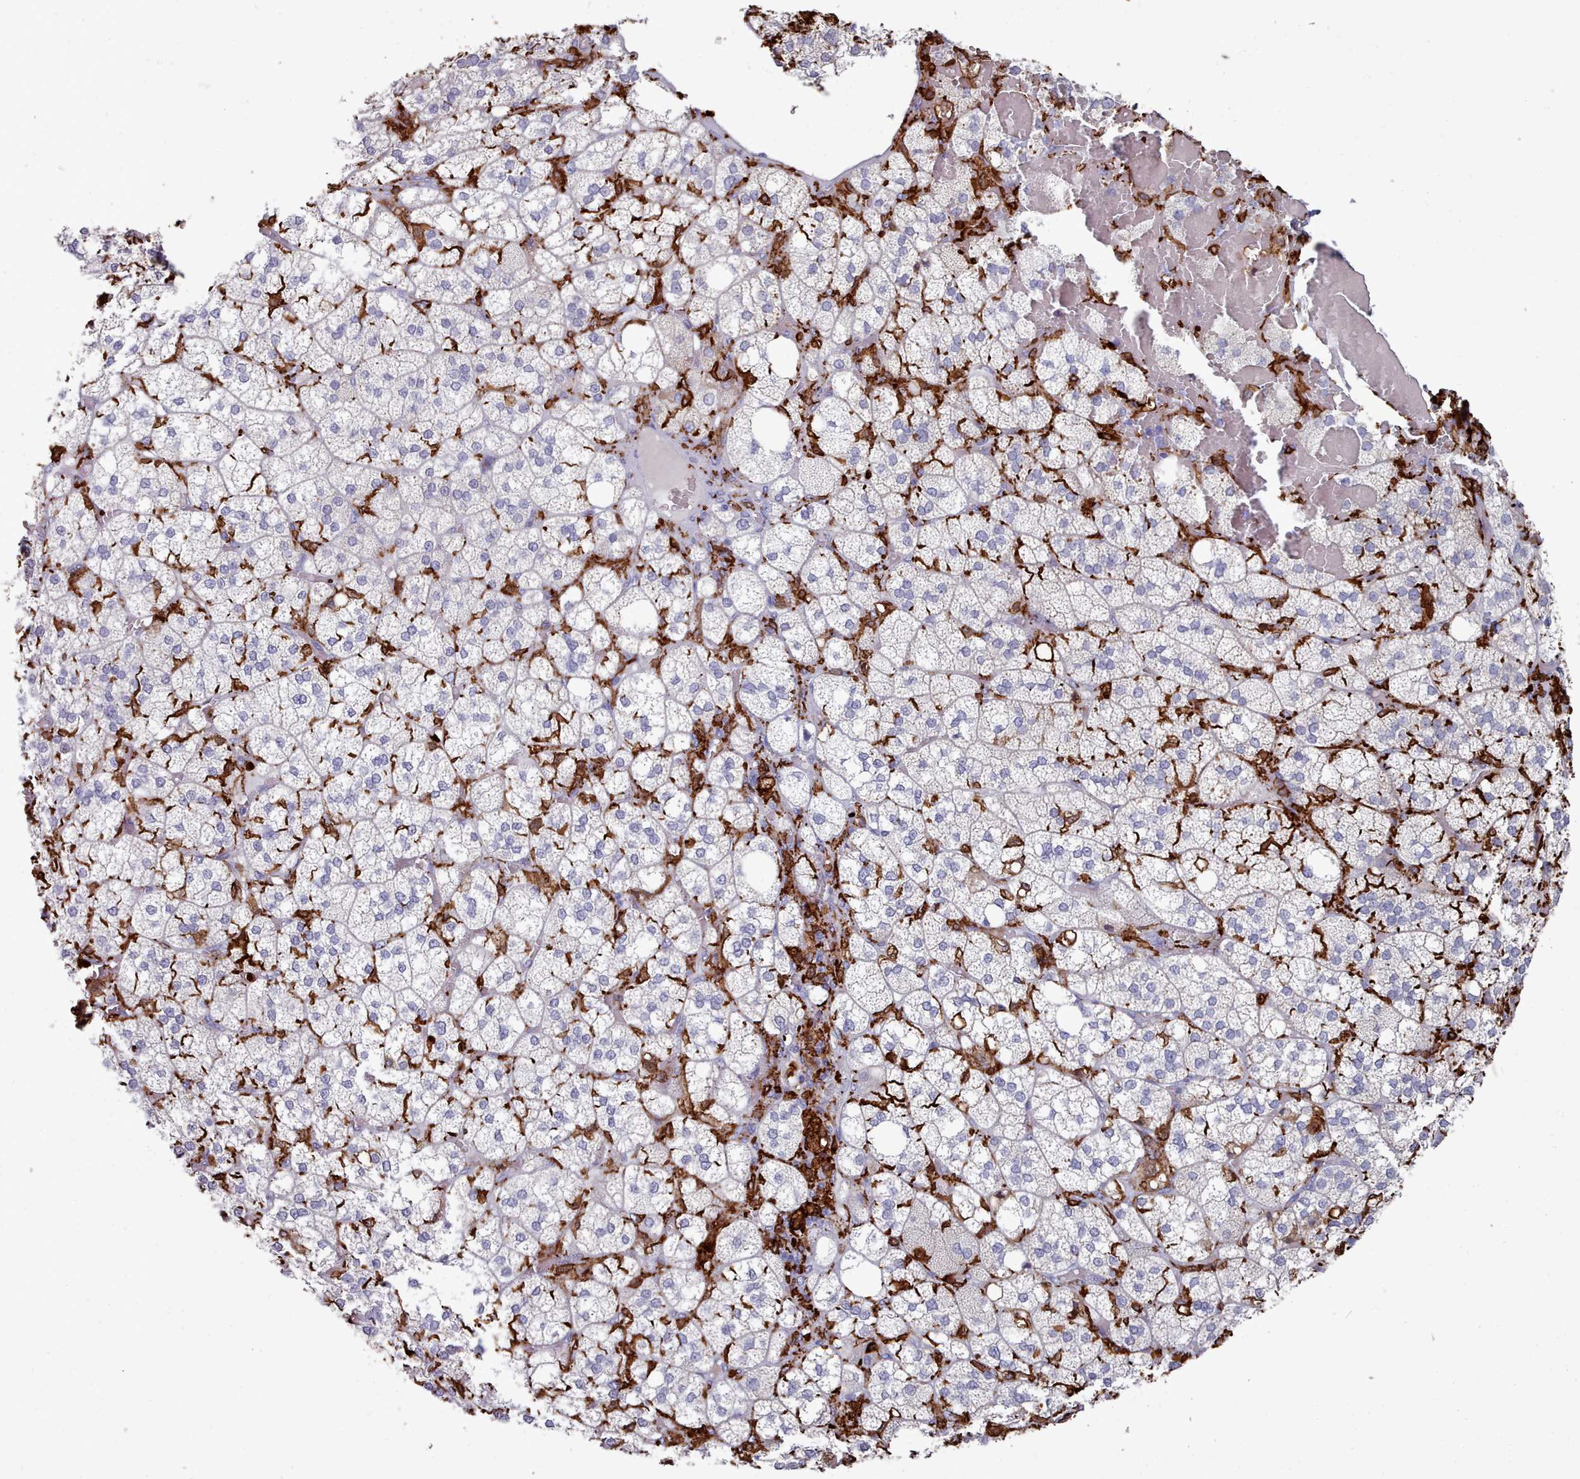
{"staining": {"intensity": "negative", "quantity": "none", "location": "none"}, "tissue": "adrenal gland", "cell_type": "Glandular cells", "image_type": "normal", "snomed": [{"axis": "morphology", "description": "Normal tissue, NOS"}, {"axis": "topography", "description": "Adrenal gland"}], "caption": "This is an IHC photomicrograph of normal adrenal gland. There is no staining in glandular cells.", "gene": "AIF1", "patient": {"sex": "male", "age": 61}}